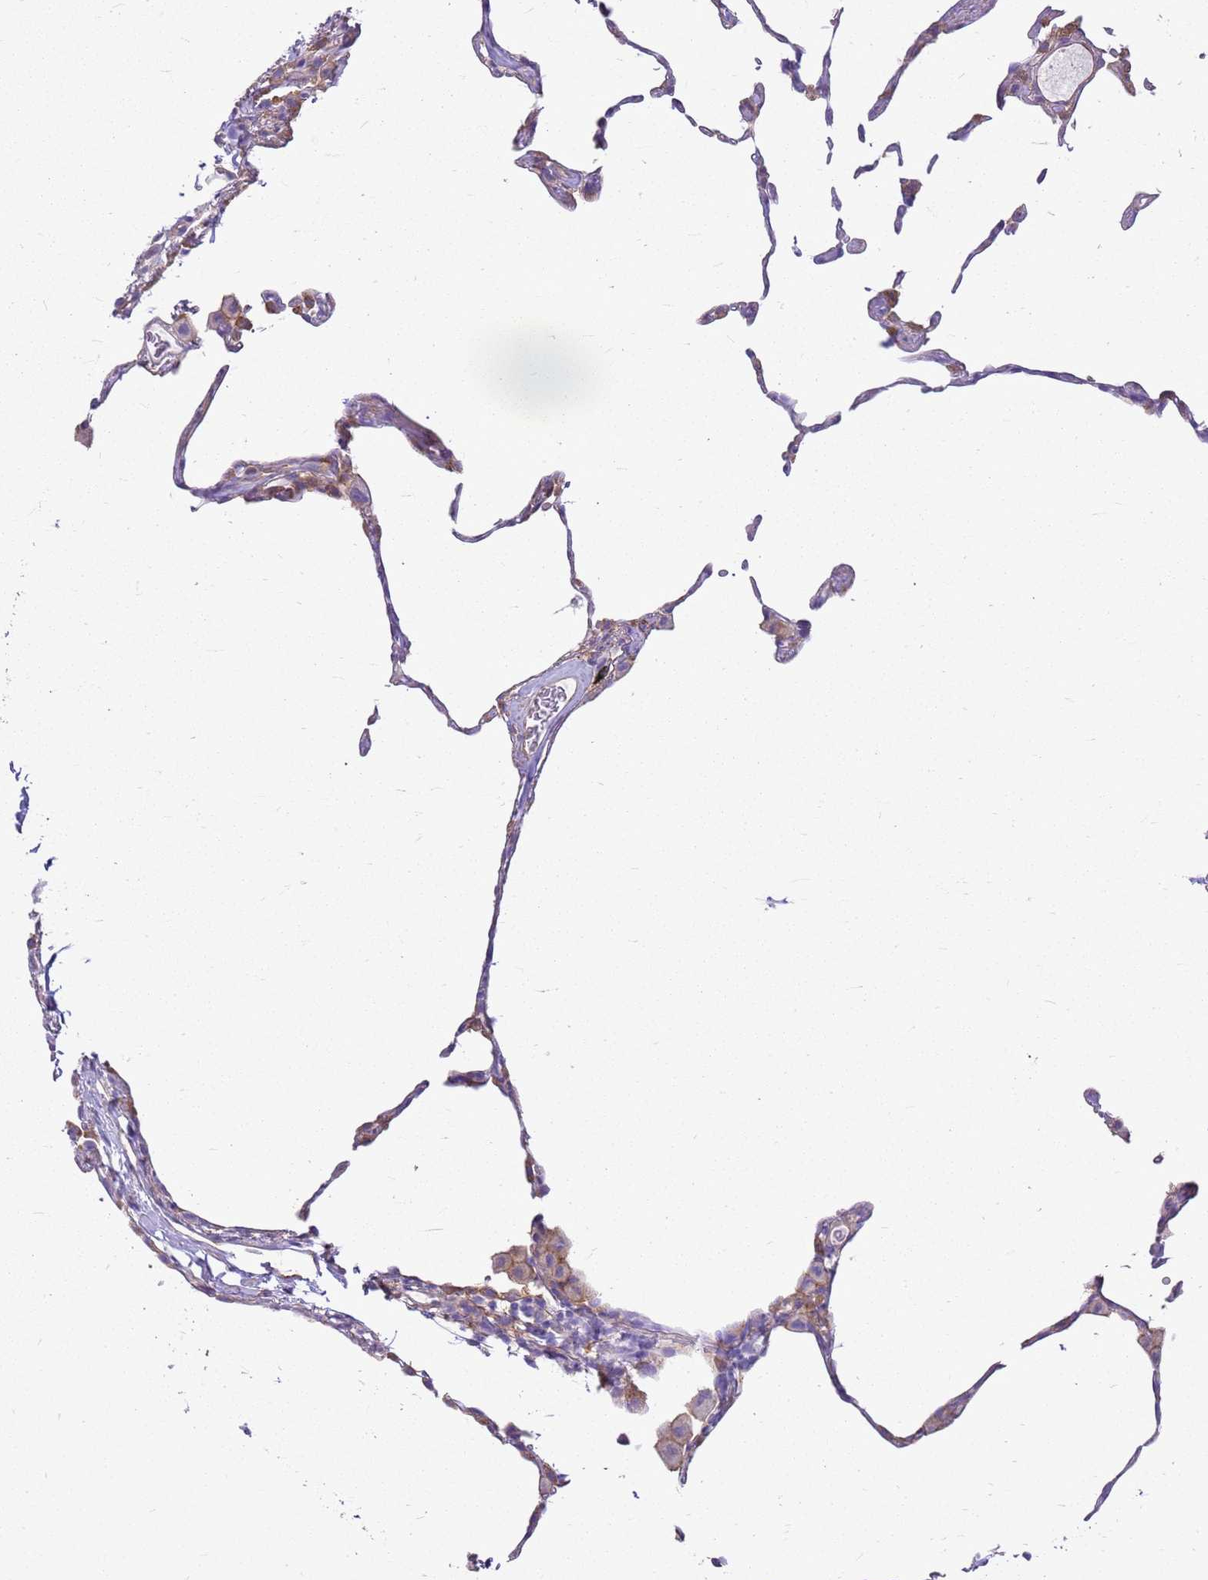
{"staining": {"intensity": "negative", "quantity": "none", "location": "none"}, "tissue": "lung", "cell_type": "Alveolar cells", "image_type": "normal", "snomed": [{"axis": "morphology", "description": "Normal tissue, NOS"}, {"axis": "topography", "description": "Lung"}], "caption": "DAB (3,3'-diaminobenzidine) immunohistochemical staining of unremarkable lung reveals no significant positivity in alveolar cells. (IHC, brightfield microscopy, high magnification).", "gene": "HSPB1", "patient": {"sex": "female", "age": 57}}